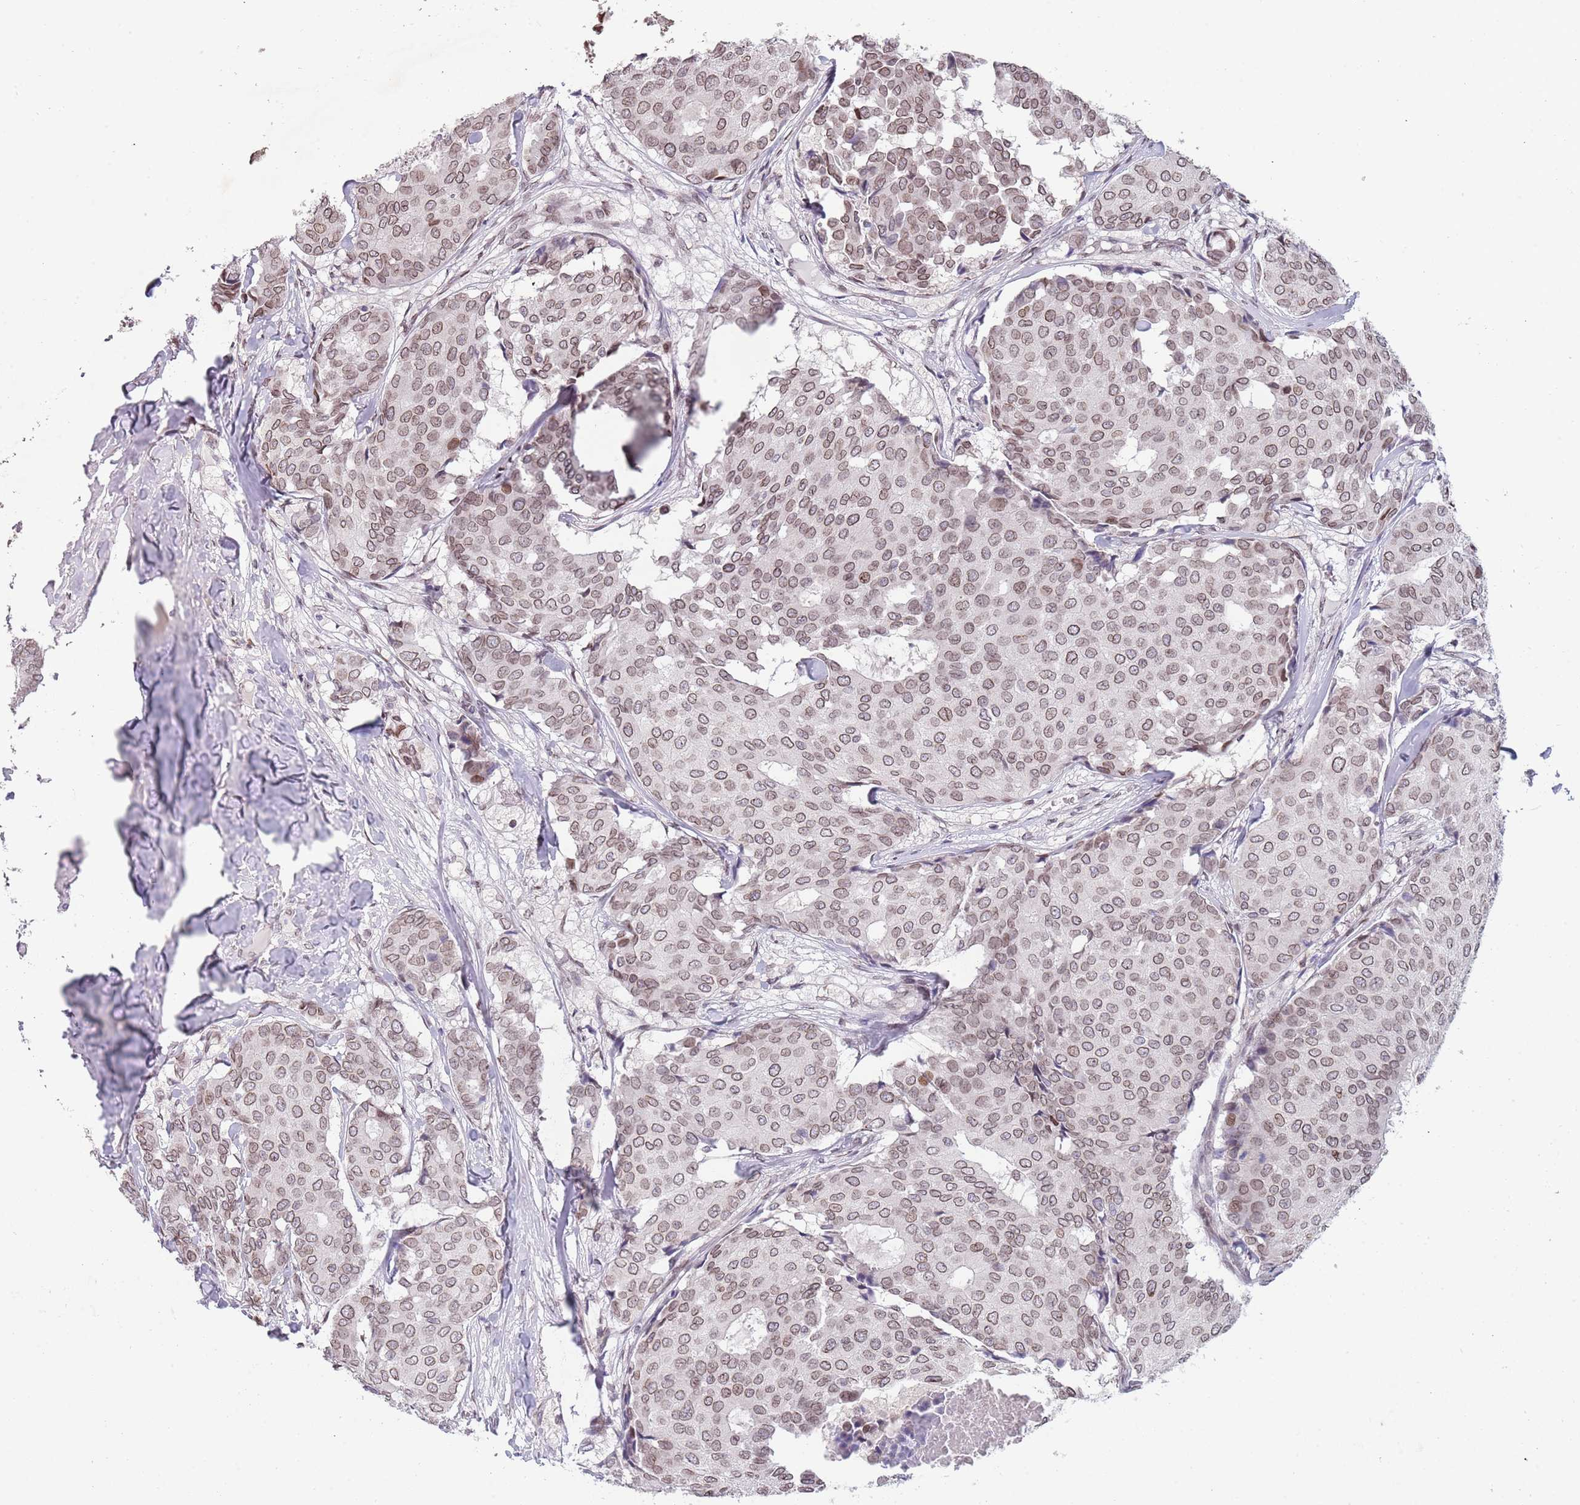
{"staining": {"intensity": "weak", "quantity": ">75%", "location": "cytoplasmic/membranous,nuclear"}, "tissue": "breast cancer", "cell_type": "Tumor cells", "image_type": "cancer", "snomed": [{"axis": "morphology", "description": "Duct carcinoma"}, {"axis": "topography", "description": "Breast"}], "caption": "Tumor cells reveal weak cytoplasmic/membranous and nuclear staining in approximately >75% of cells in breast intraductal carcinoma. The staining was performed using DAB to visualize the protein expression in brown, while the nuclei were stained in blue with hematoxylin (Magnification: 20x).", "gene": "KLHDC2", "patient": {"sex": "female", "age": 75}}